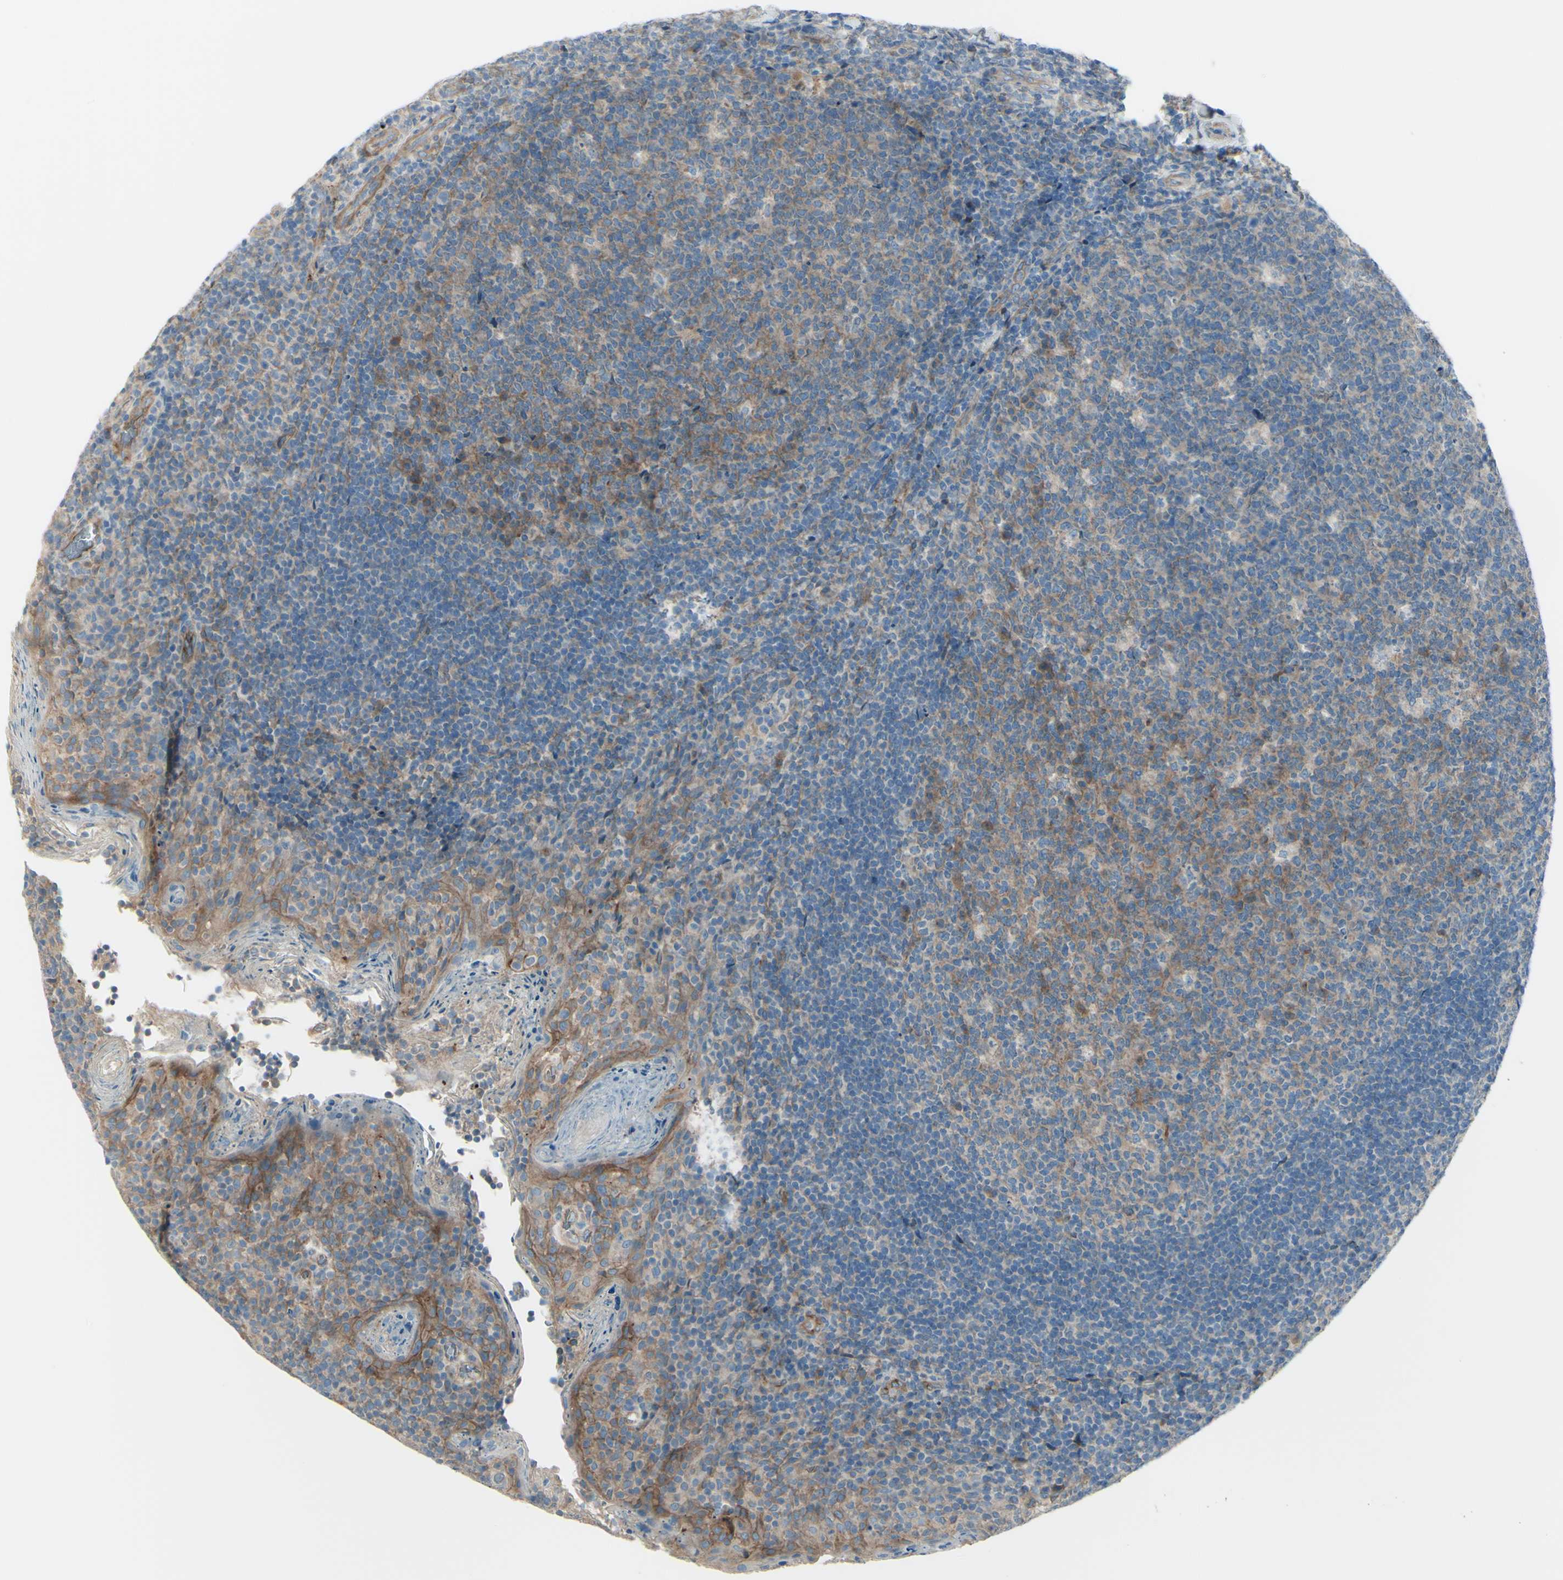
{"staining": {"intensity": "moderate", "quantity": ">75%", "location": "cytoplasmic/membranous"}, "tissue": "tonsil", "cell_type": "Germinal center cells", "image_type": "normal", "snomed": [{"axis": "morphology", "description": "Normal tissue, NOS"}, {"axis": "topography", "description": "Tonsil"}], "caption": "A medium amount of moderate cytoplasmic/membranous expression is appreciated in about >75% of germinal center cells in normal tonsil.", "gene": "PCDHGA10", "patient": {"sex": "male", "age": 17}}